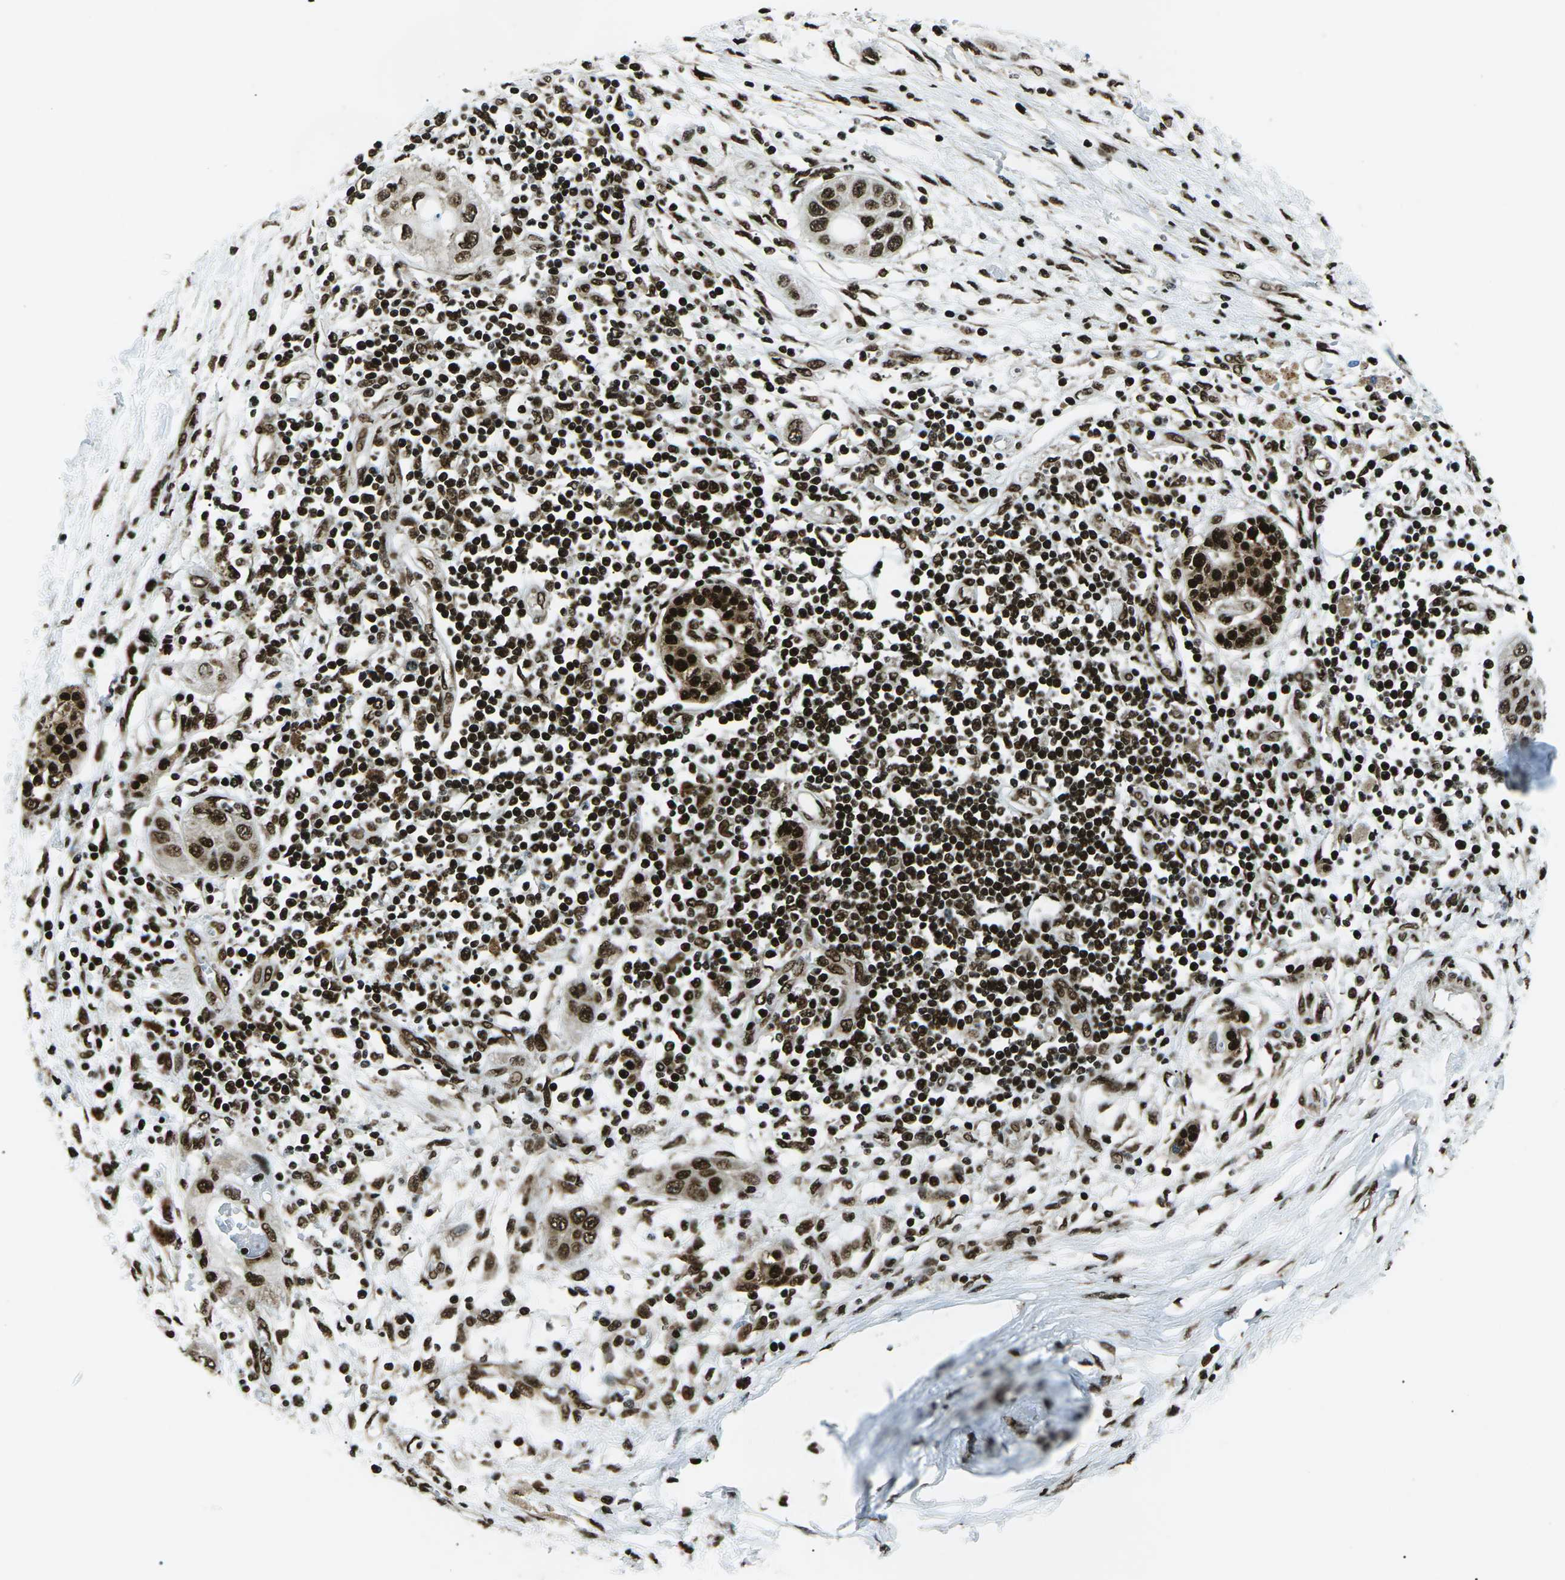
{"staining": {"intensity": "strong", "quantity": ">75%", "location": "nuclear"}, "tissue": "pancreatic cancer", "cell_type": "Tumor cells", "image_type": "cancer", "snomed": [{"axis": "morphology", "description": "Adenocarcinoma, NOS"}, {"axis": "topography", "description": "Pancreas"}], "caption": "Tumor cells reveal strong nuclear staining in approximately >75% of cells in pancreatic cancer (adenocarcinoma).", "gene": "HNRNPK", "patient": {"sex": "female", "age": 70}}